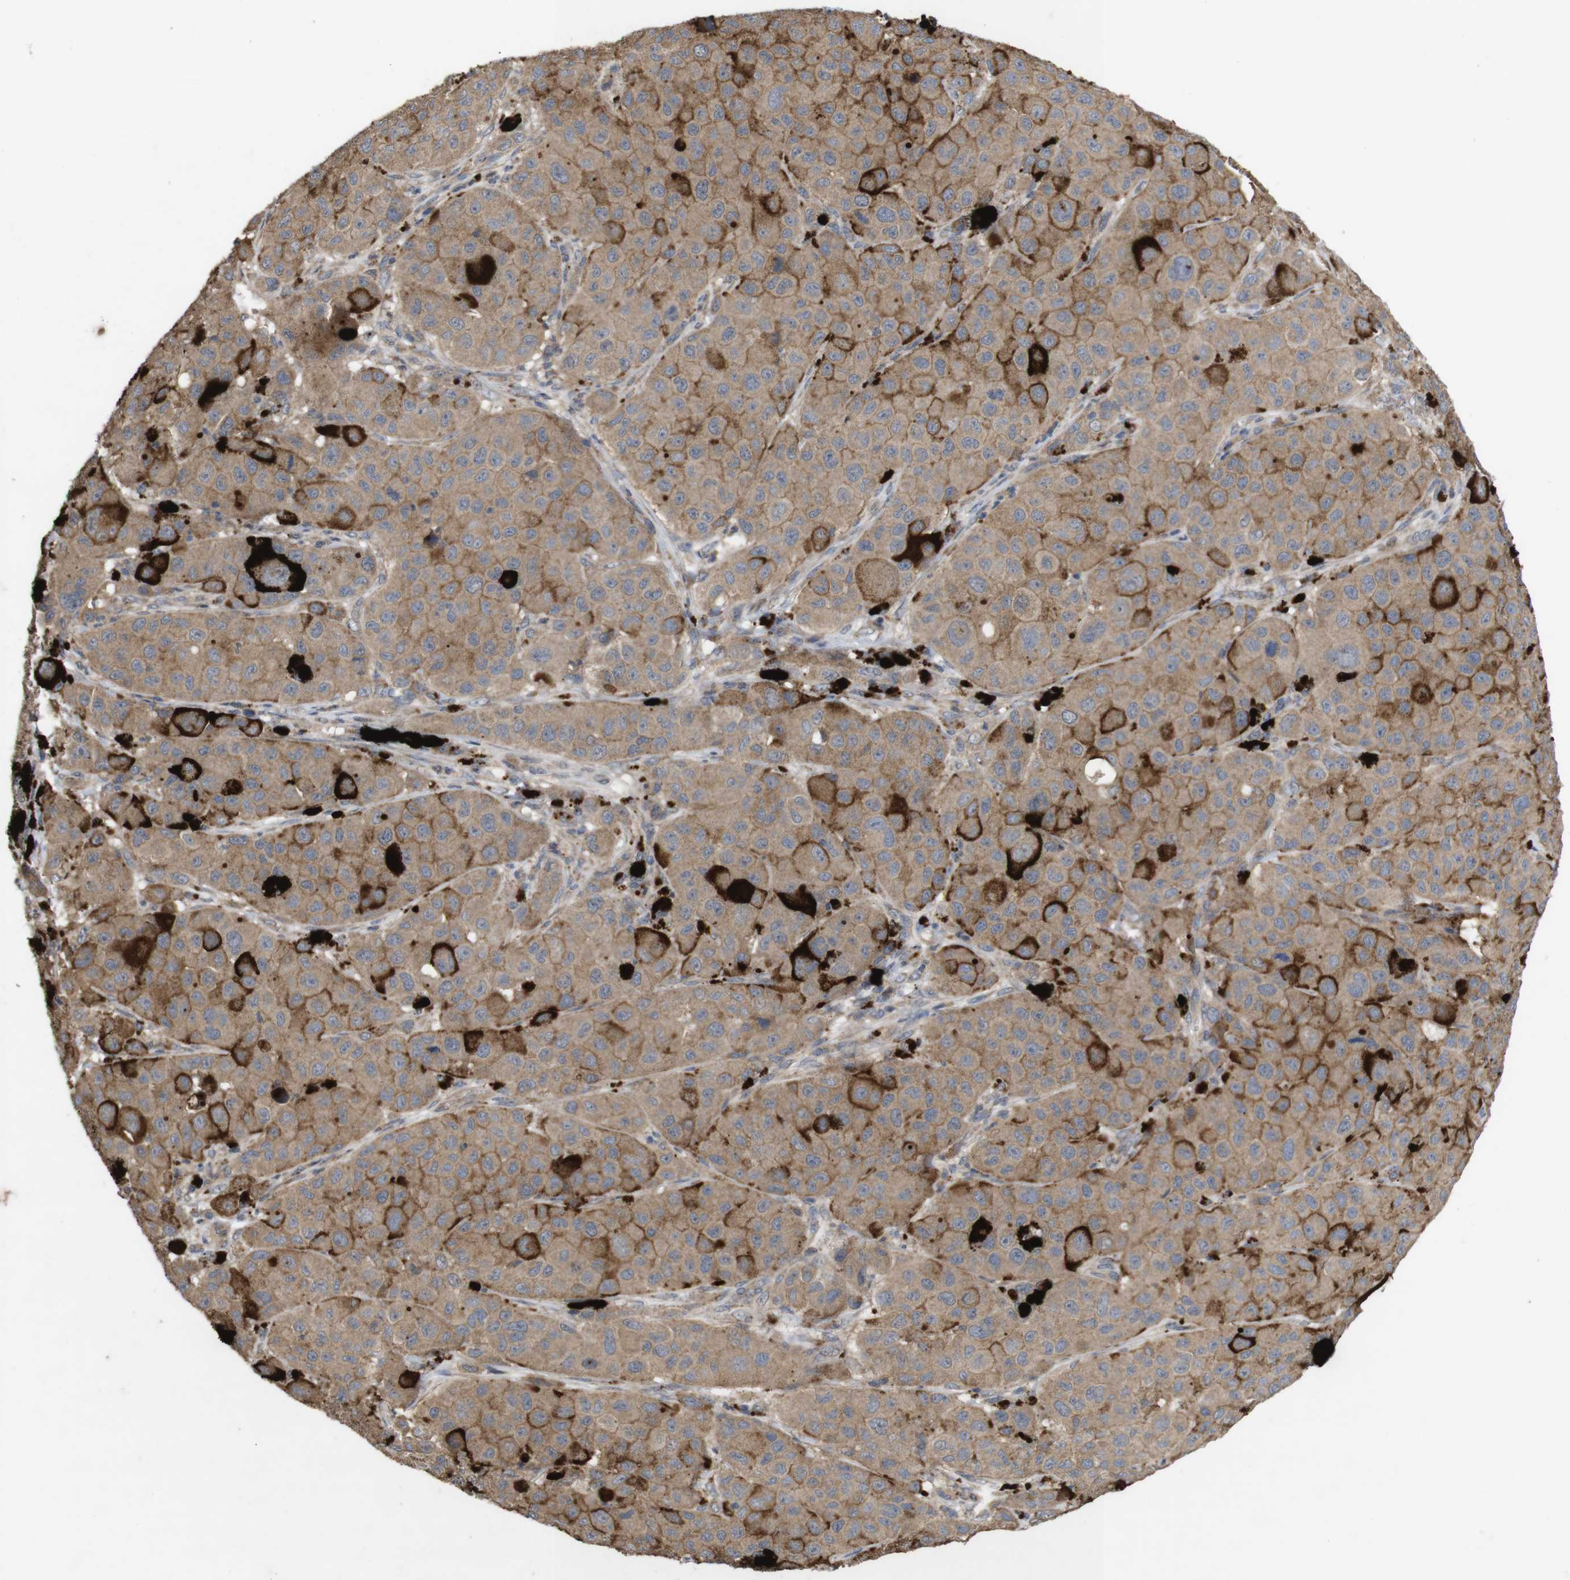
{"staining": {"intensity": "moderate", "quantity": ">75%", "location": "cytoplasmic/membranous"}, "tissue": "melanoma", "cell_type": "Tumor cells", "image_type": "cancer", "snomed": [{"axis": "morphology", "description": "Malignant melanoma, NOS"}, {"axis": "topography", "description": "Skin"}], "caption": "An image showing moderate cytoplasmic/membranous expression in about >75% of tumor cells in malignant melanoma, as visualized by brown immunohistochemical staining.", "gene": "KCNS3", "patient": {"sex": "male", "age": 96}}